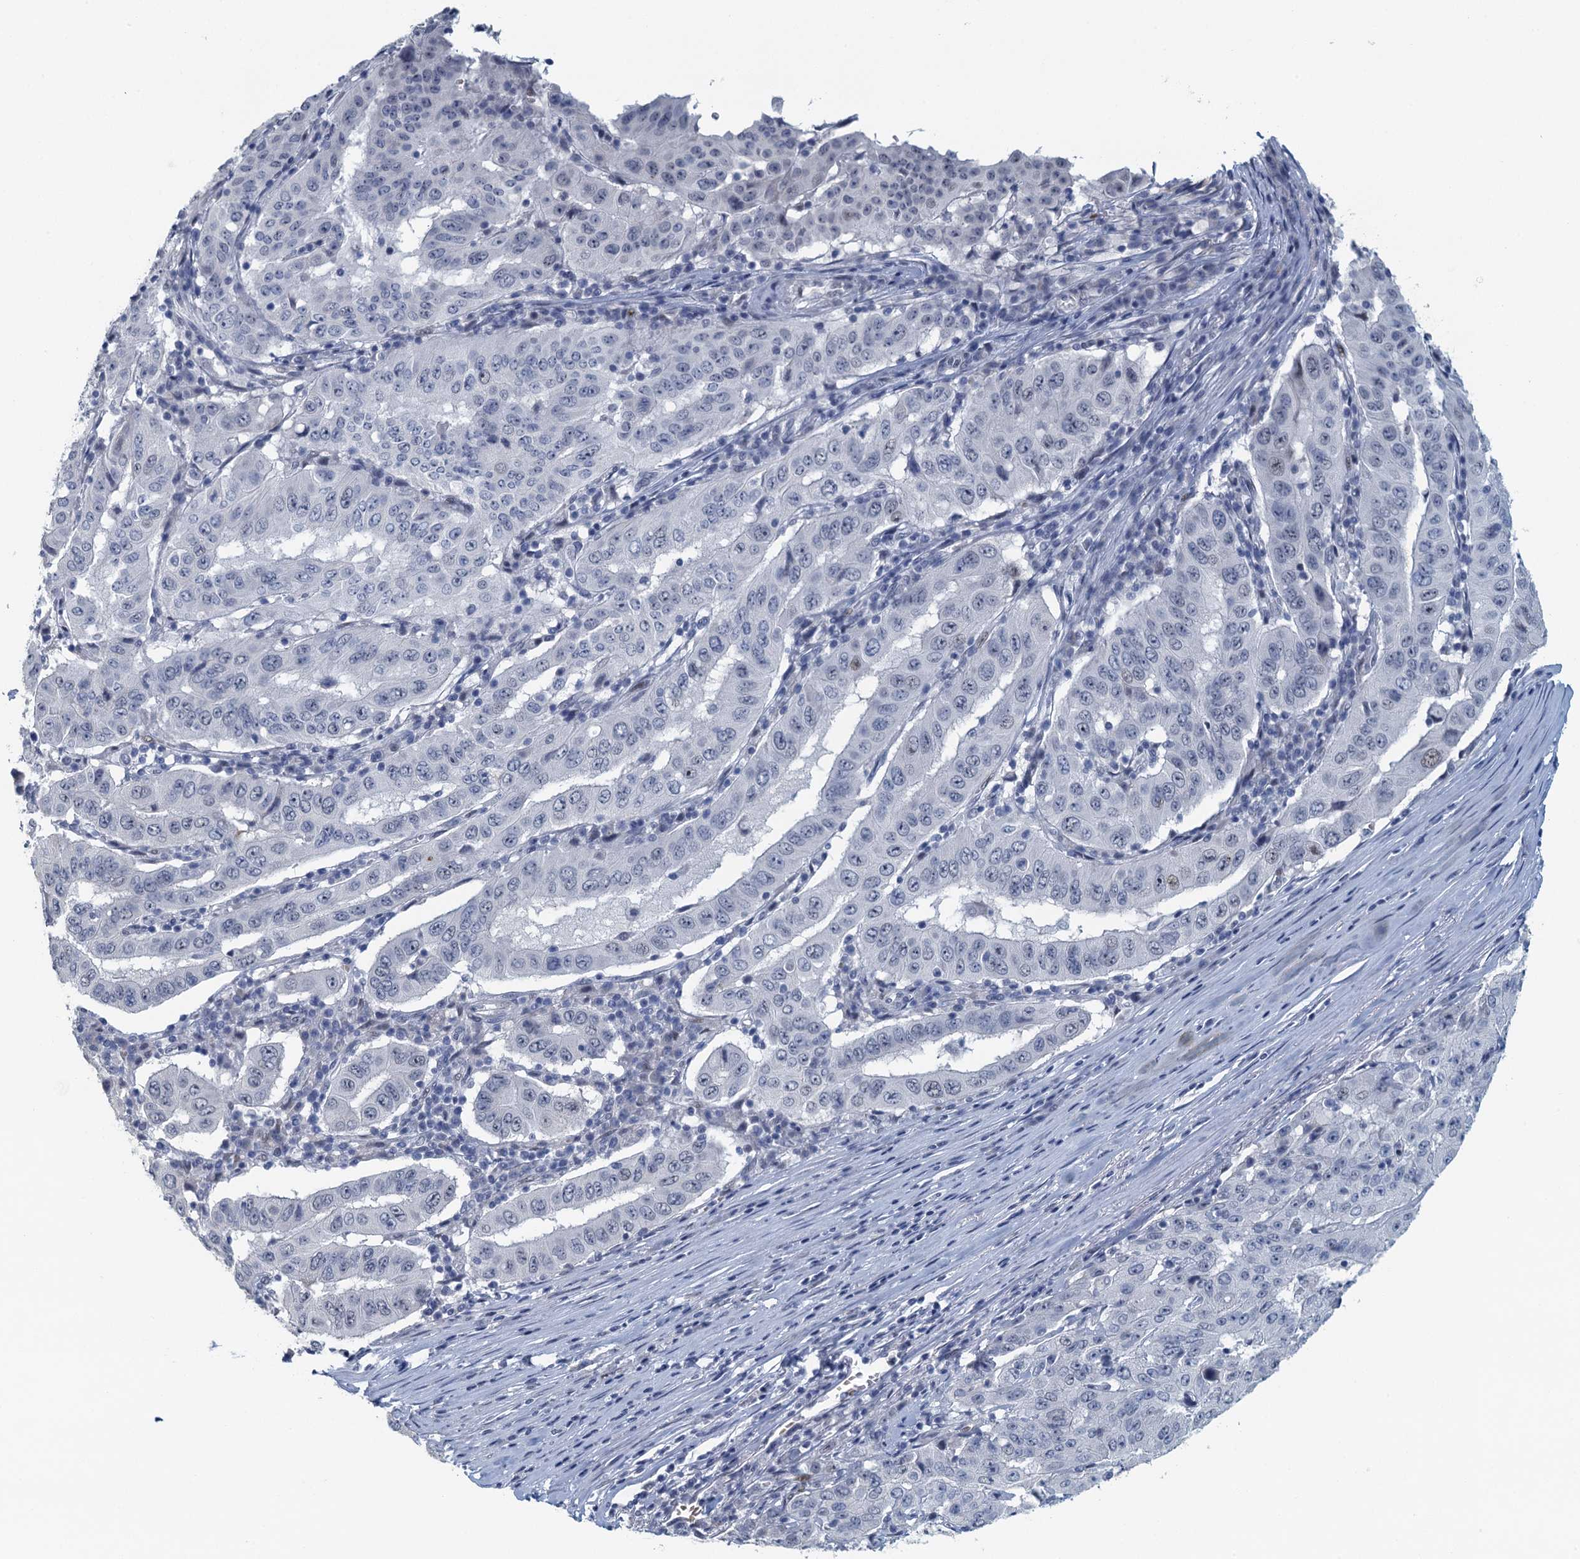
{"staining": {"intensity": "negative", "quantity": "none", "location": "none"}, "tissue": "pancreatic cancer", "cell_type": "Tumor cells", "image_type": "cancer", "snomed": [{"axis": "morphology", "description": "Adenocarcinoma, NOS"}, {"axis": "topography", "description": "Pancreas"}], "caption": "Immunohistochemical staining of adenocarcinoma (pancreatic) displays no significant expression in tumor cells. The staining was performed using DAB to visualize the protein expression in brown, while the nuclei were stained in blue with hematoxylin (Magnification: 20x).", "gene": "TTLL9", "patient": {"sex": "male", "age": 63}}